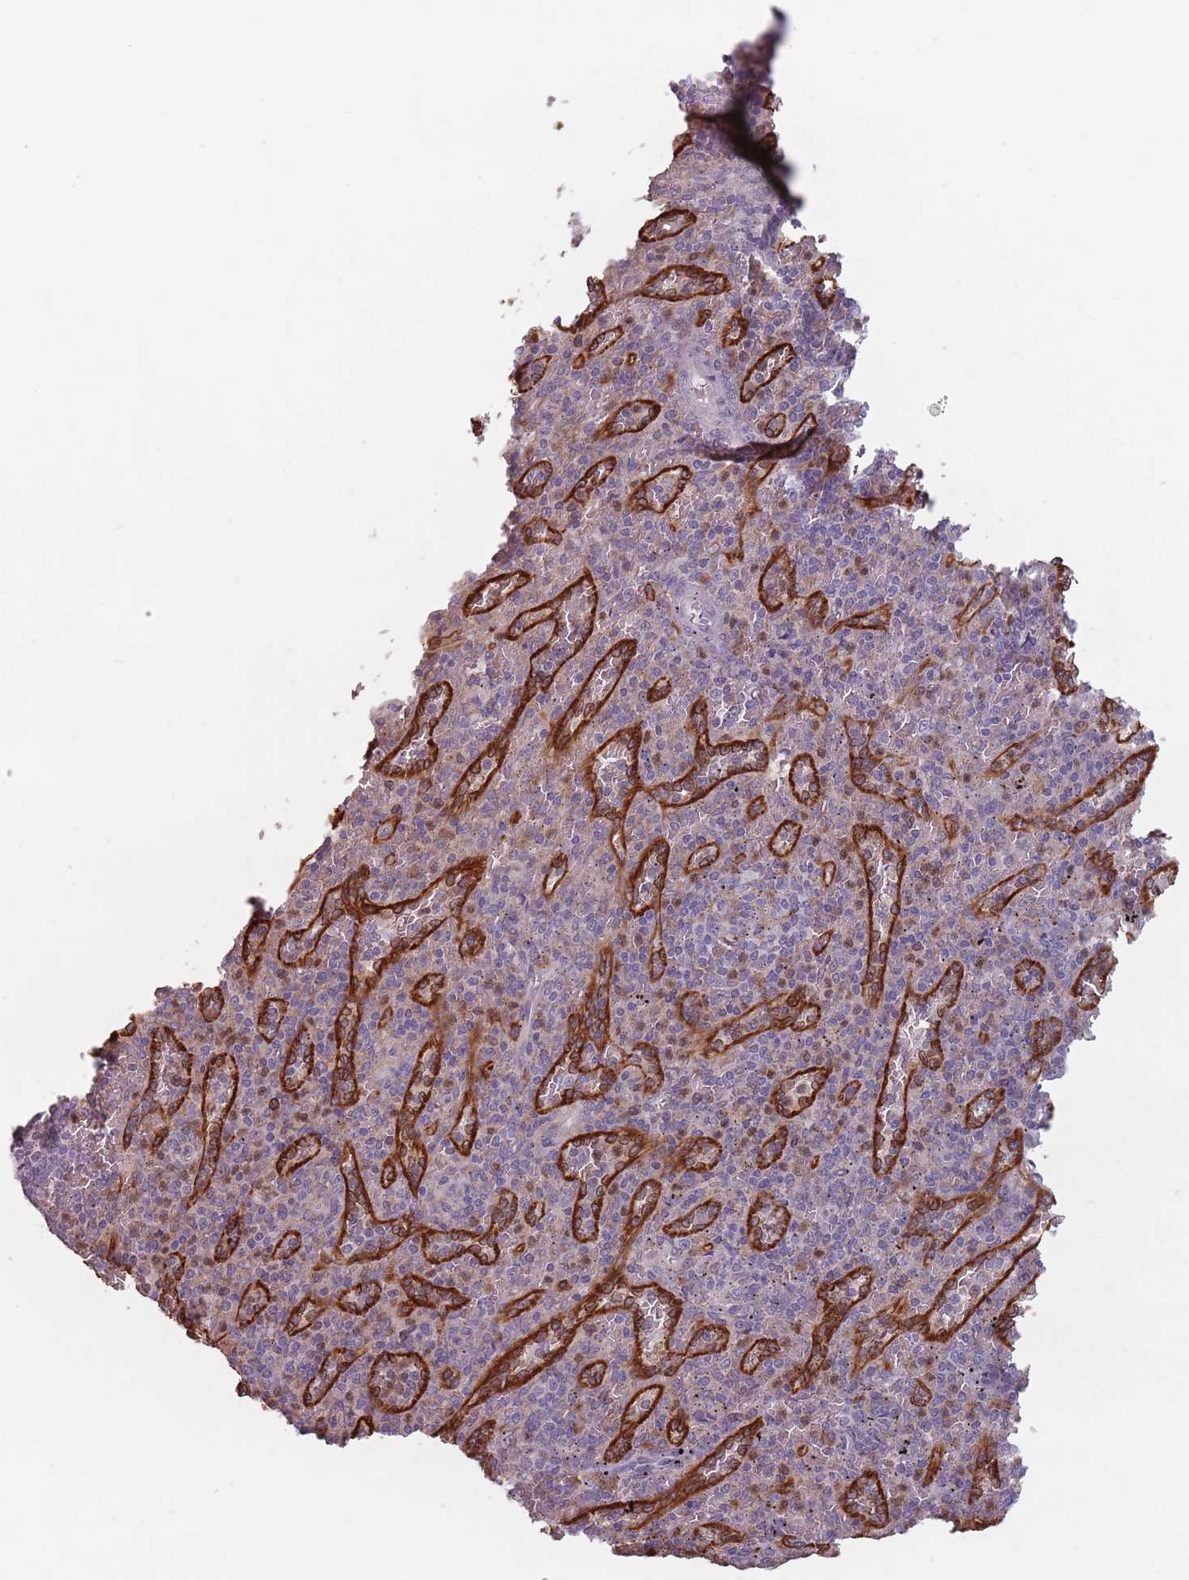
{"staining": {"intensity": "negative", "quantity": "none", "location": "none"}, "tissue": "spleen", "cell_type": "Cells in red pulp", "image_type": "normal", "snomed": [{"axis": "morphology", "description": "Normal tissue, NOS"}, {"axis": "topography", "description": "Spleen"}], "caption": "Image shows no protein positivity in cells in red pulp of benign spleen. The staining was performed using DAB to visualize the protein expression in brown, while the nuclei were stained in blue with hematoxylin (Magnification: 20x).", "gene": "RPS9", "patient": {"sex": "male", "age": 82}}